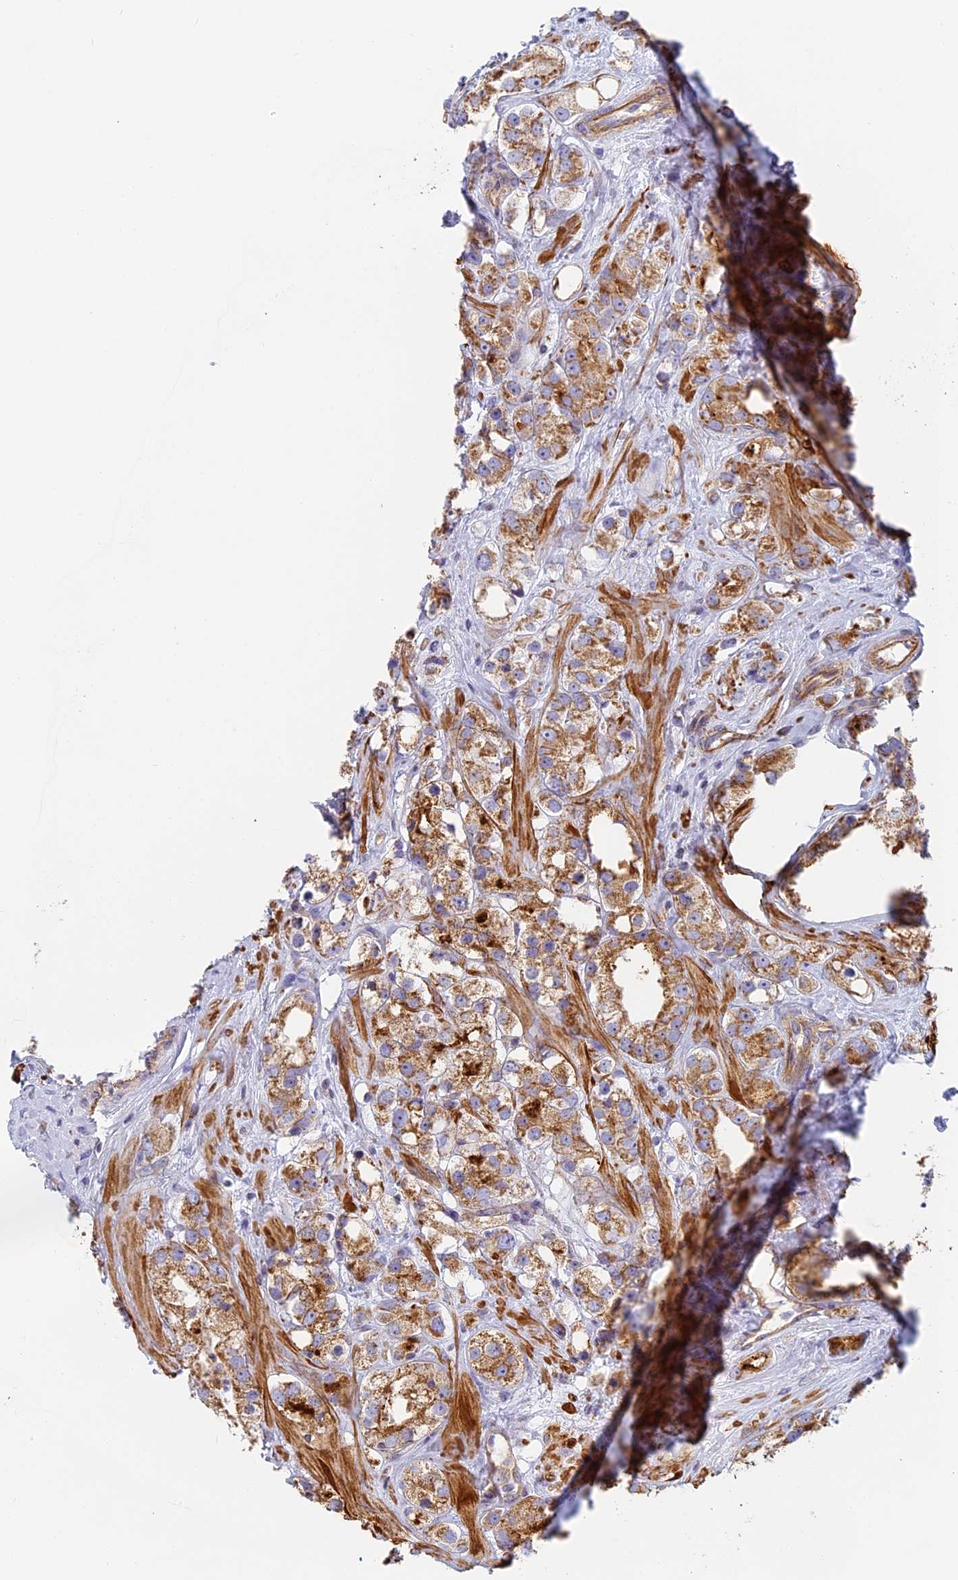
{"staining": {"intensity": "moderate", "quantity": ">75%", "location": "cytoplasmic/membranous"}, "tissue": "prostate cancer", "cell_type": "Tumor cells", "image_type": "cancer", "snomed": [{"axis": "morphology", "description": "Adenocarcinoma, NOS"}, {"axis": "topography", "description": "Prostate"}], "caption": "Prostate adenocarcinoma stained with a protein marker reveals moderate staining in tumor cells.", "gene": "DDA1", "patient": {"sex": "male", "age": 79}}